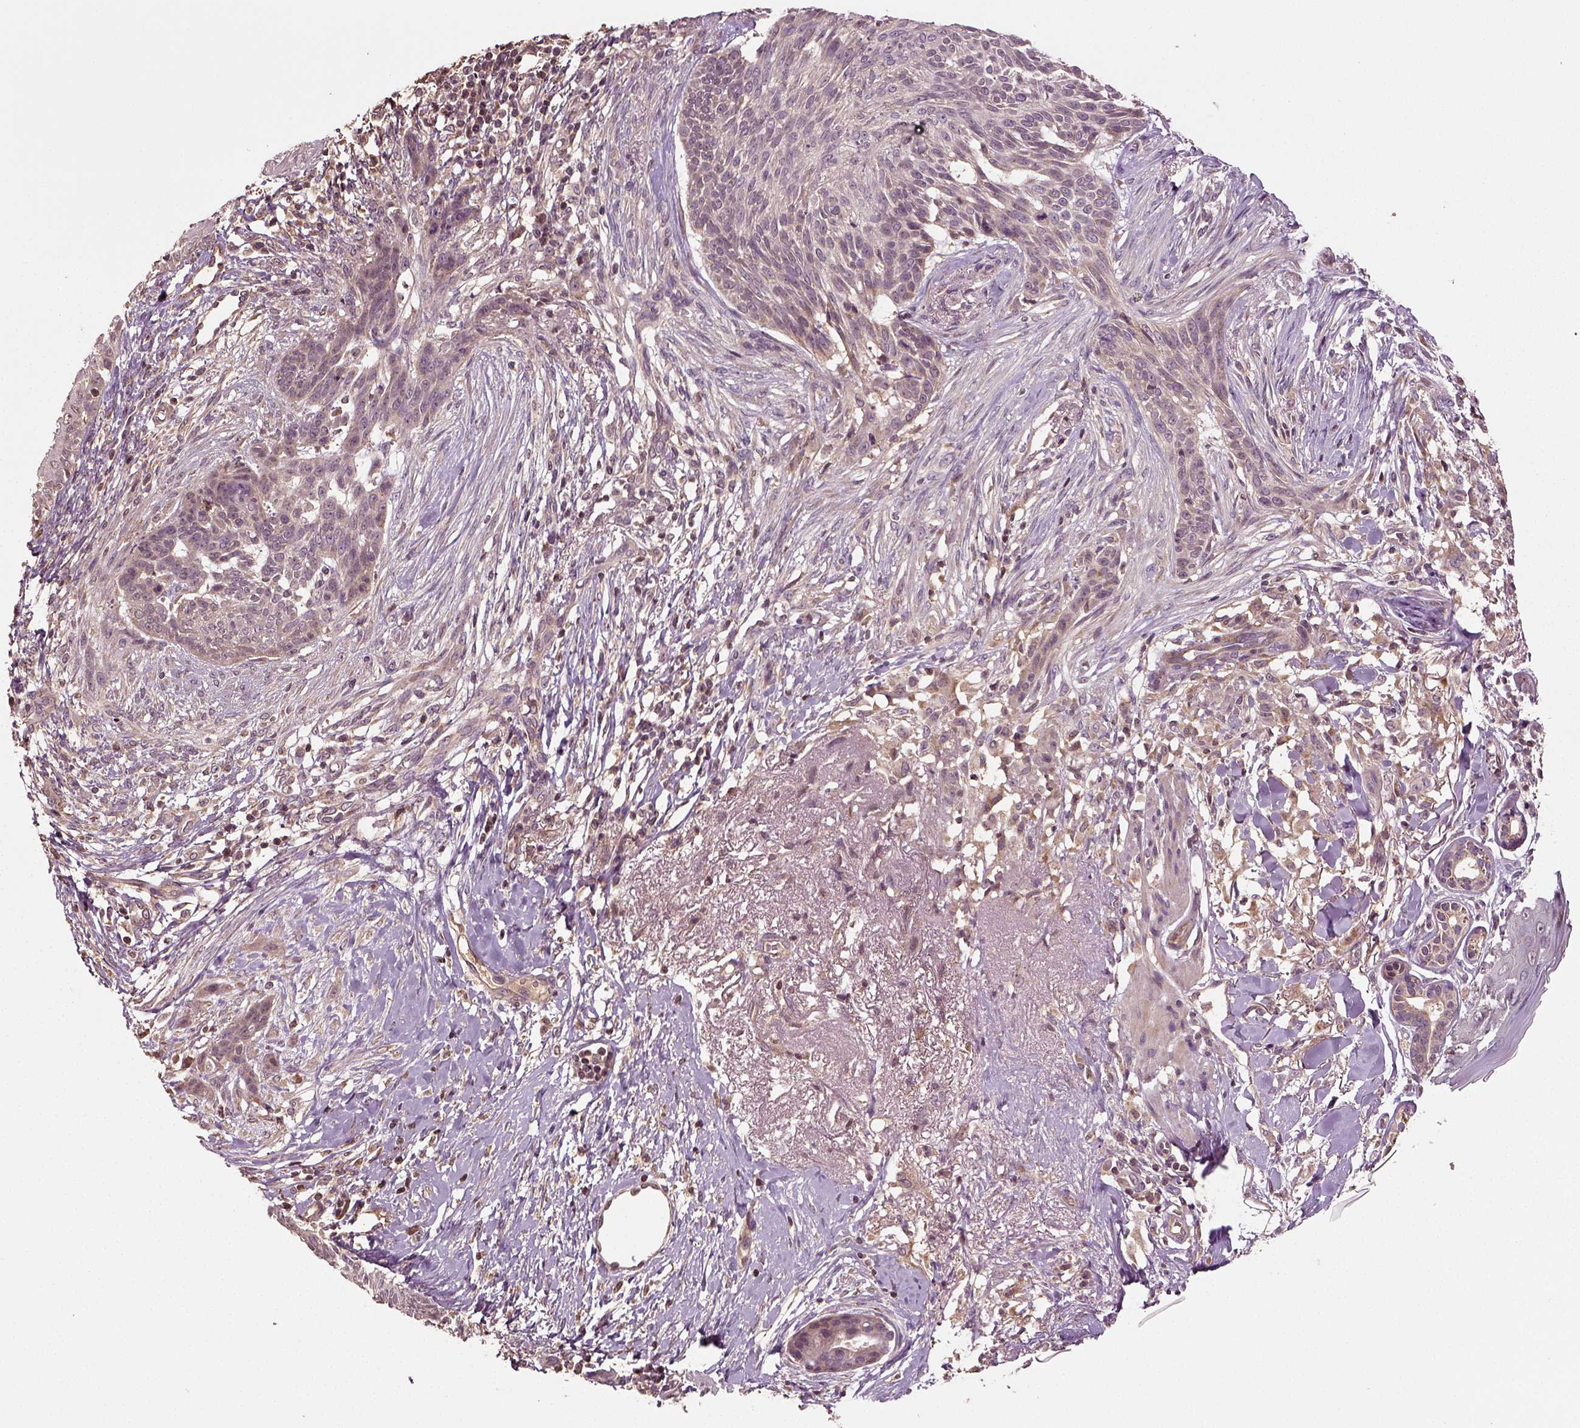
{"staining": {"intensity": "negative", "quantity": "none", "location": "none"}, "tissue": "skin cancer", "cell_type": "Tumor cells", "image_type": "cancer", "snomed": [{"axis": "morphology", "description": "Normal tissue, NOS"}, {"axis": "morphology", "description": "Basal cell carcinoma"}, {"axis": "topography", "description": "Skin"}], "caption": "This is an immunohistochemistry (IHC) image of basal cell carcinoma (skin). There is no expression in tumor cells.", "gene": "ERV3-1", "patient": {"sex": "male", "age": 84}}